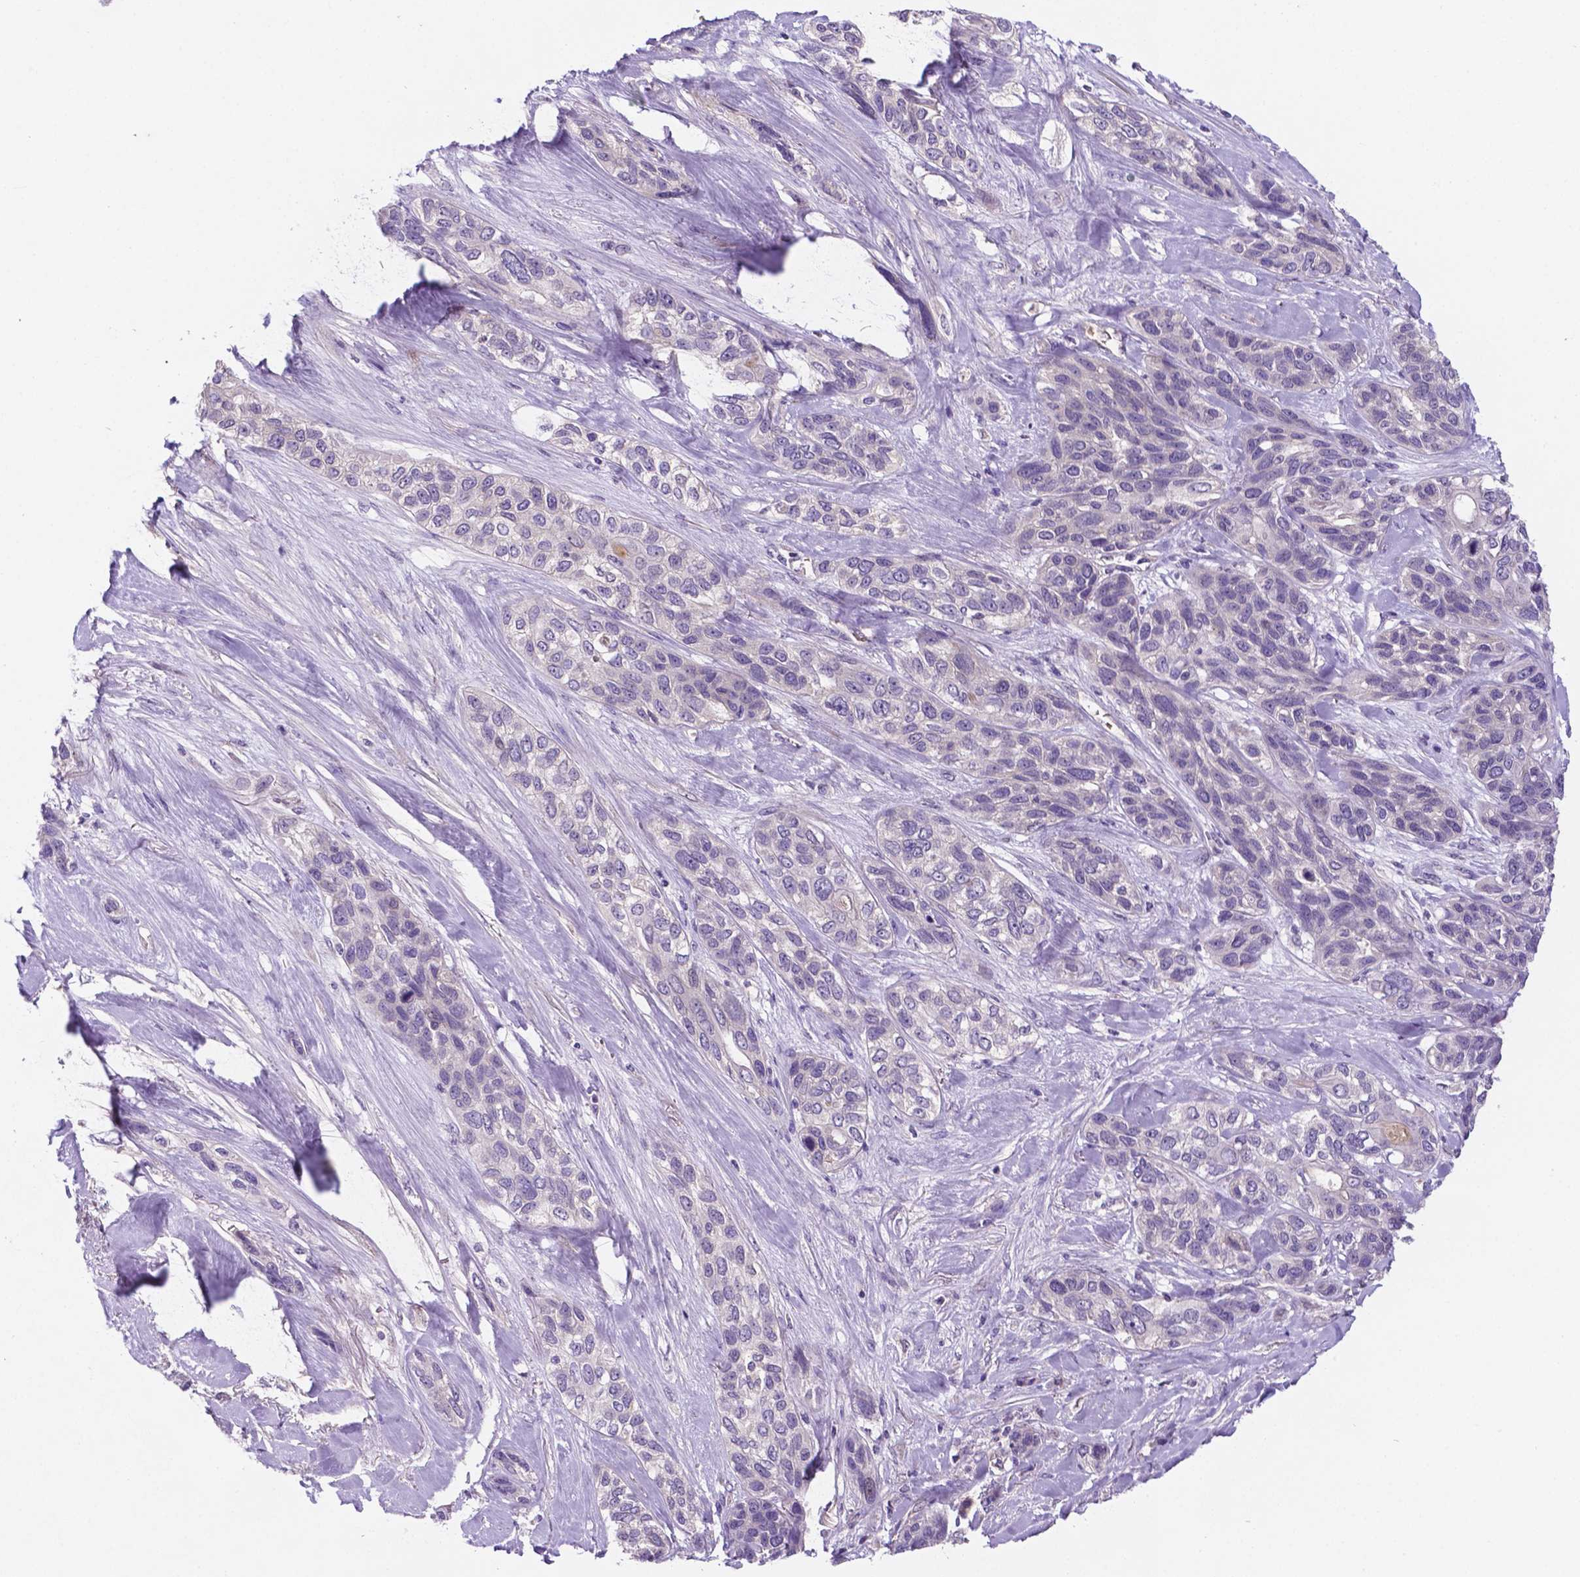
{"staining": {"intensity": "negative", "quantity": "none", "location": "none"}, "tissue": "lung cancer", "cell_type": "Tumor cells", "image_type": "cancer", "snomed": [{"axis": "morphology", "description": "Squamous cell carcinoma, NOS"}, {"axis": "topography", "description": "Lung"}], "caption": "Lung cancer was stained to show a protein in brown. There is no significant staining in tumor cells. Brightfield microscopy of immunohistochemistry stained with DAB (brown) and hematoxylin (blue), captured at high magnification.", "gene": "TM4SF20", "patient": {"sex": "female", "age": 70}}